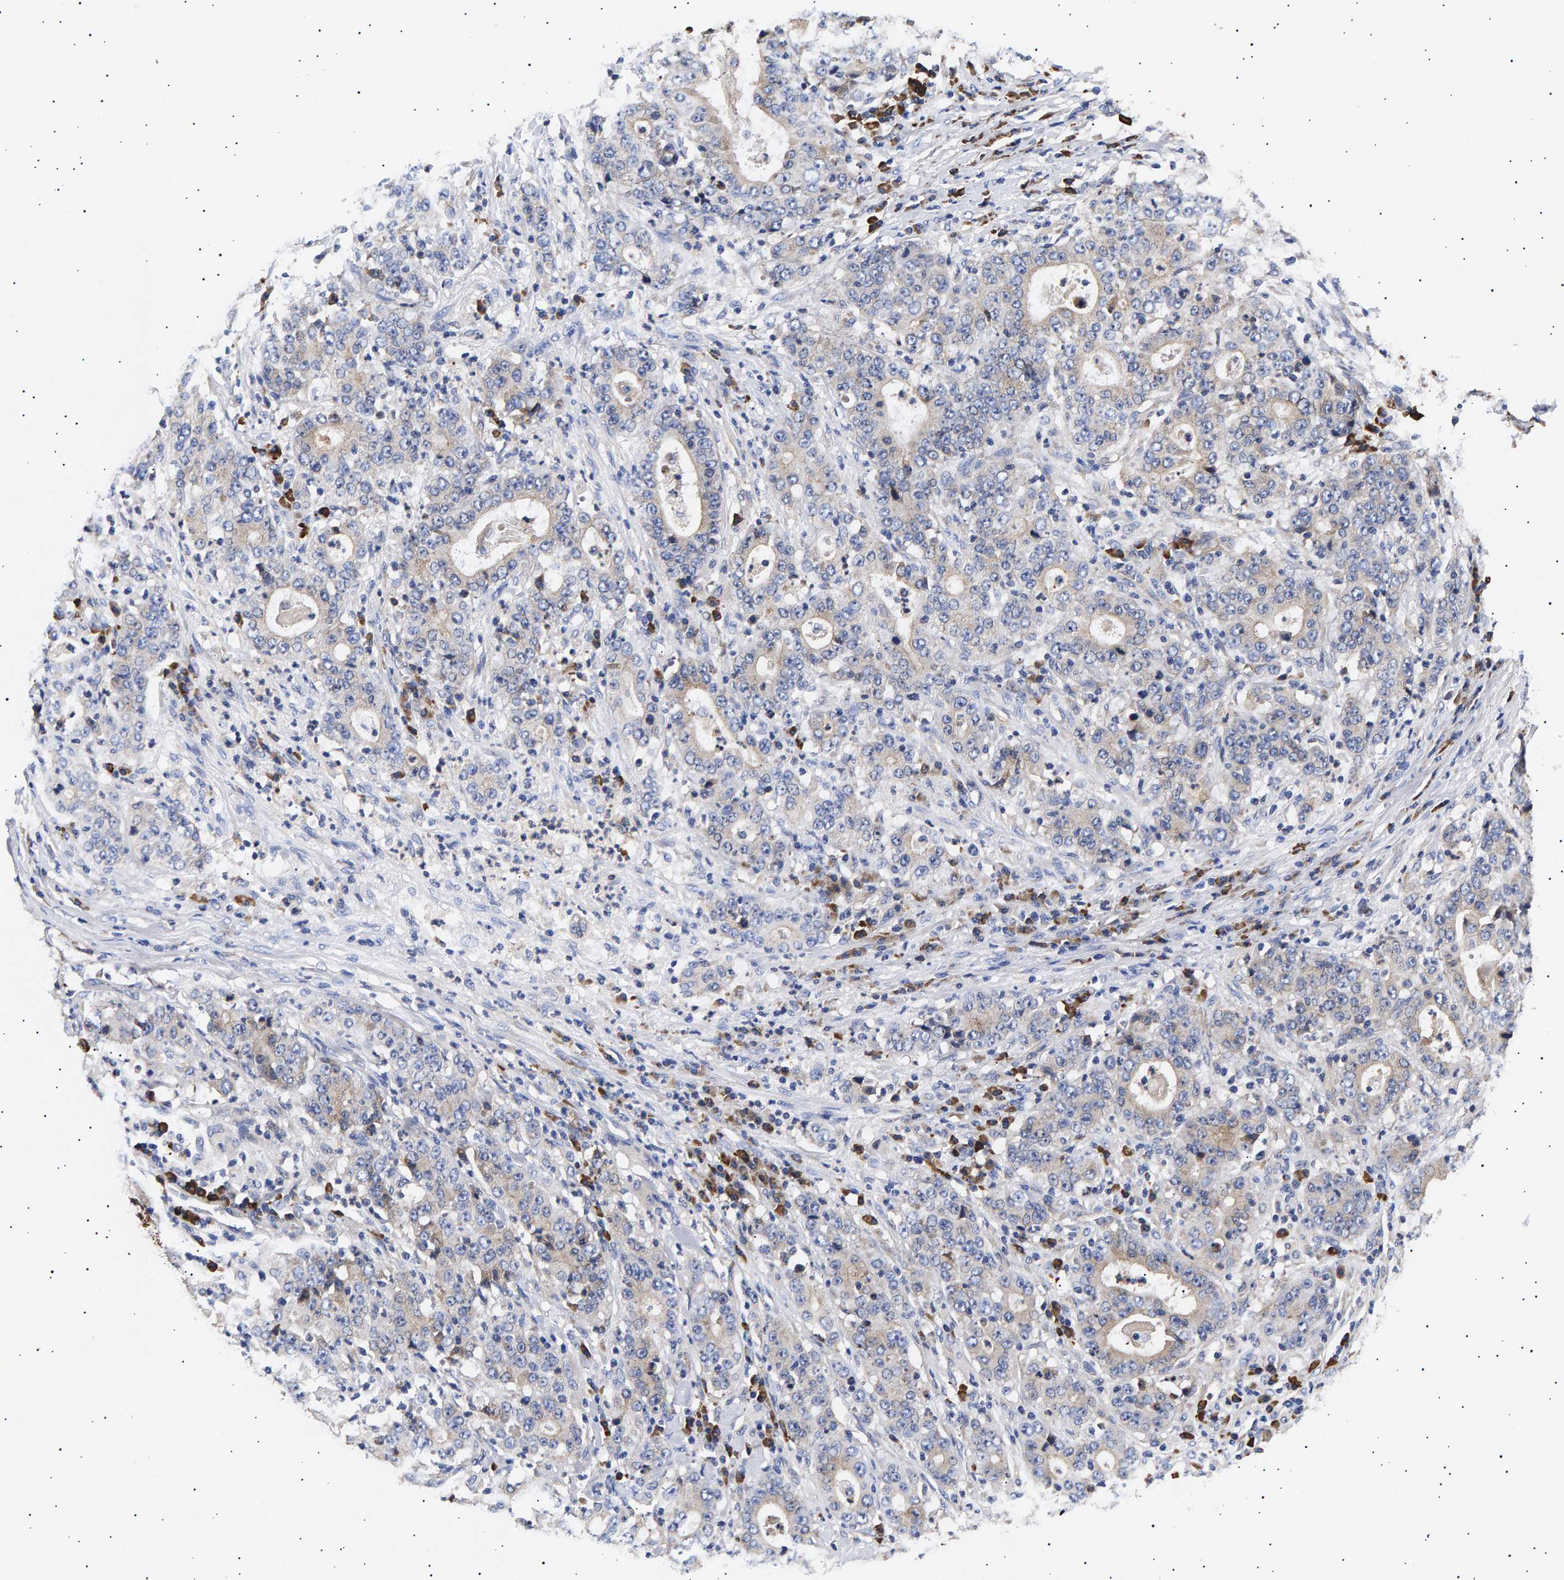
{"staining": {"intensity": "negative", "quantity": "none", "location": "none"}, "tissue": "stomach cancer", "cell_type": "Tumor cells", "image_type": "cancer", "snomed": [{"axis": "morphology", "description": "Normal tissue, NOS"}, {"axis": "morphology", "description": "Adenocarcinoma, NOS"}, {"axis": "topography", "description": "Stomach, upper"}, {"axis": "topography", "description": "Stomach"}], "caption": "The image exhibits no staining of tumor cells in stomach cancer (adenocarcinoma). Nuclei are stained in blue.", "gene": "ANKRD40", "patient": {"sex": "male", "age": 59}}